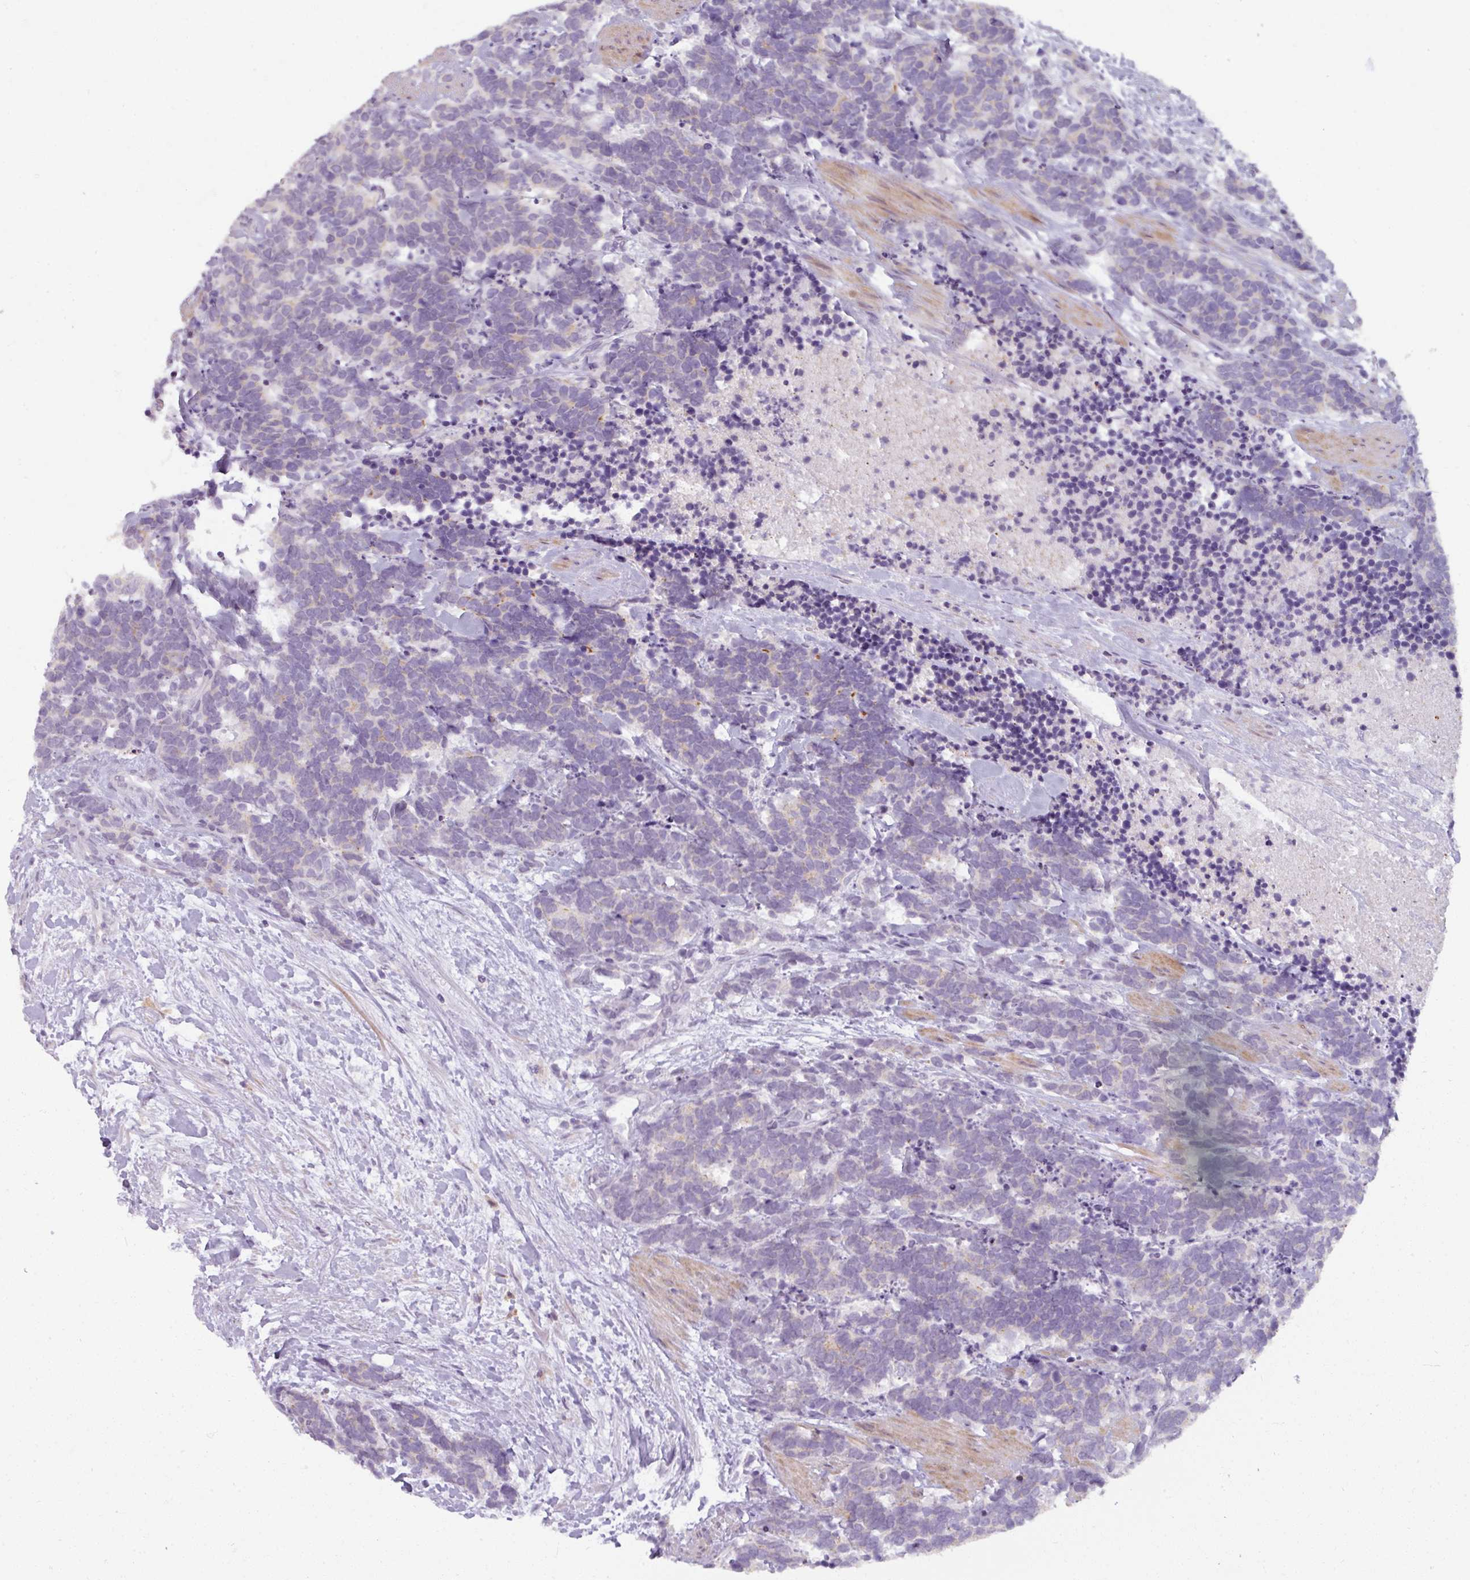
{"staining": {"intensity": "negative", "quantity": "none", "location": "none"}, "tissue": "carcinoid", "cell_type": "Tumor cells", "image_type": "cancer", "snomed": [{"axis": "morphology", "description": "Carcinoma, NOS"}, {"axis": "morphology", "description": "Carcinoid, malignant, NOS"}, {"axis": "topography", "description": "Prostate"}], "caption": "A histopathology image of carcinoma stained for a protein exhibits no brown staining in tumor cells.", "gene": "PNMA6A", "patient": {"sex": "male", "age": 57}}